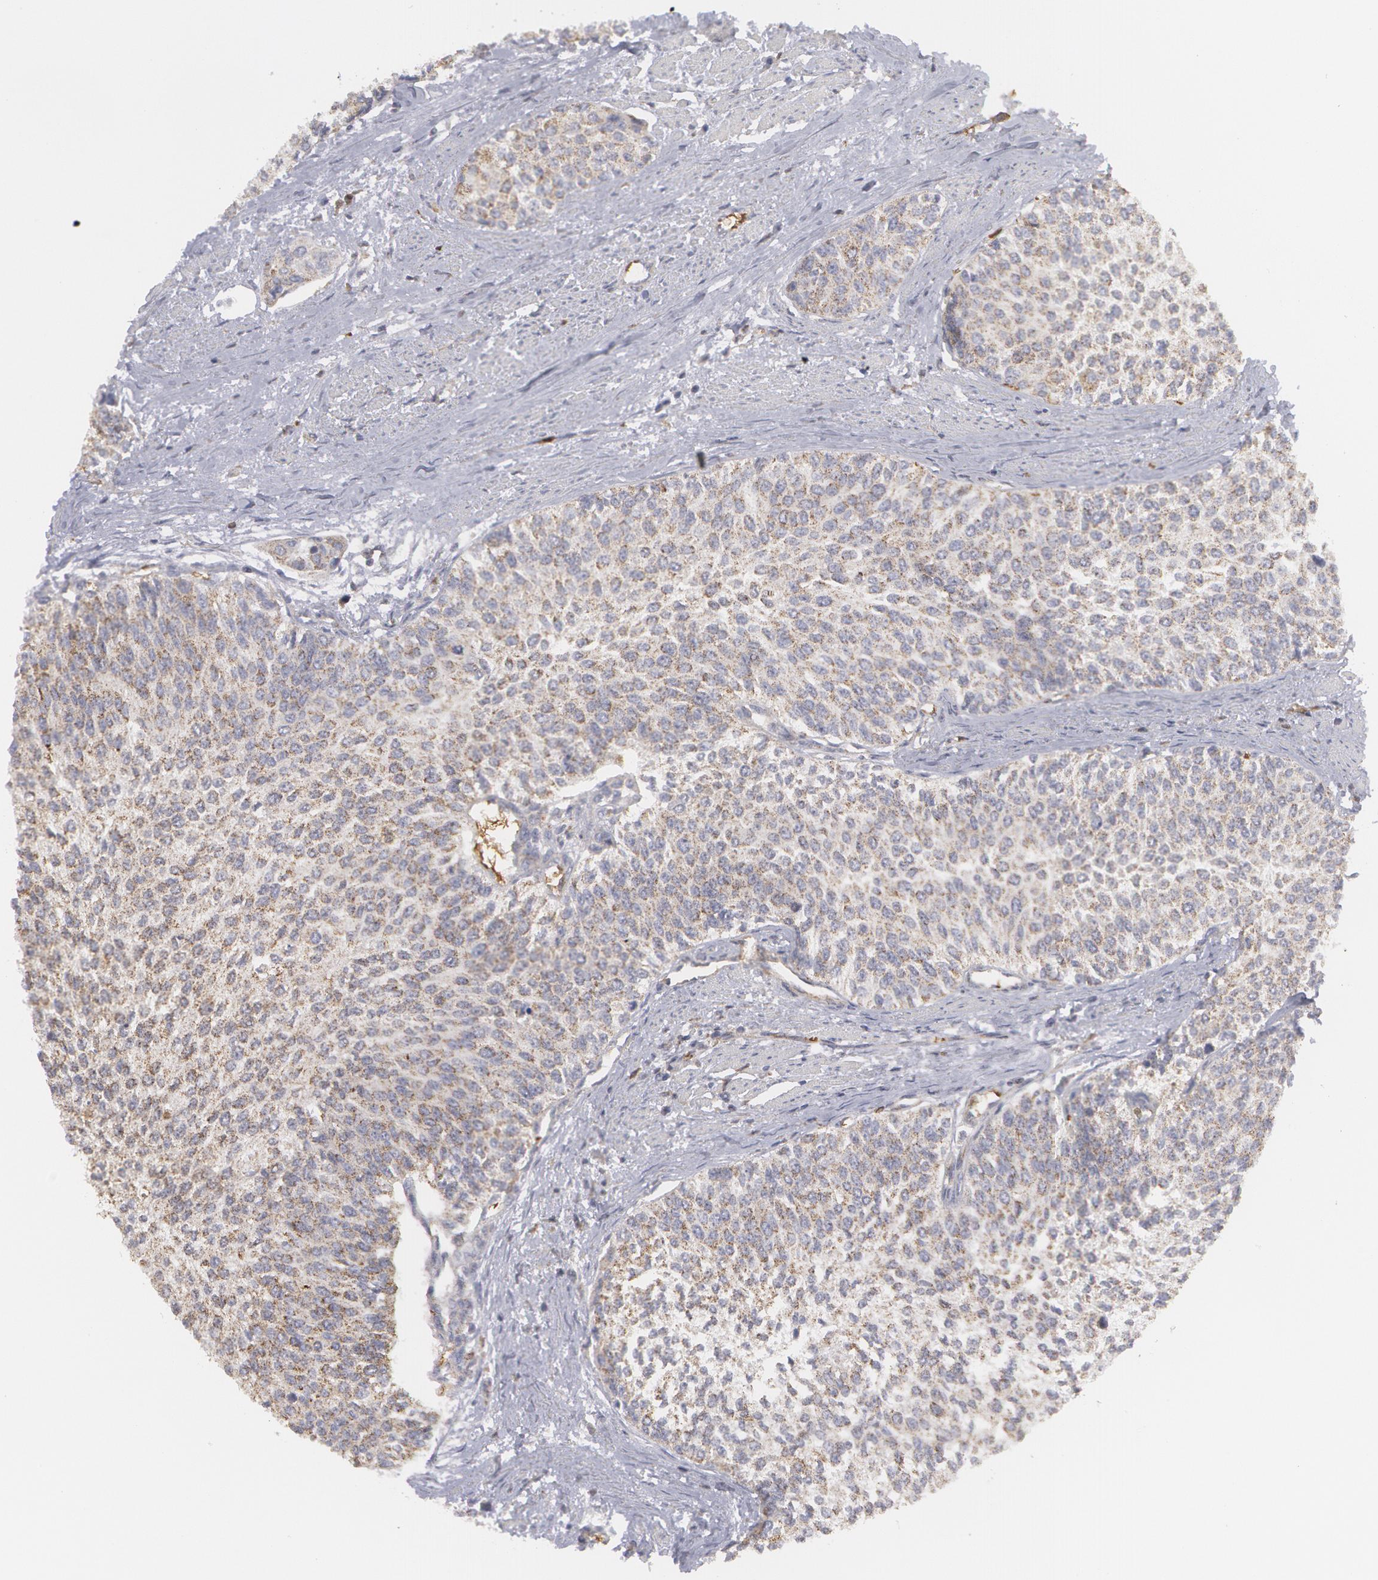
{"staining": {"intensity": "weak", "quantity": ">75%", "location": "cytoplasmic/membranous"}, "tissue": "urothelial cancer", "cell_type": "Tumor cells", "image_type": "cancer", "snomed": [{"axis": "morphology", "description": "Urothelial carcinoma, Low grade"}, {"axis": "topography", "description": "Urinary bladder"}], "caption": "Immunohistochemistry (IHC) (DAB (3,3'-diaminobenzidine)) staining of human urothelial cancer reveals weak cytoplasmic/membranous protein expression in approximately >75% of tumor cells. The protein of interest is stained brown, and the nuclei are stained in blue (DAB (3,3'-diaminobenzidine) IHC with brightfield microscopy, high magnification).", "gene": "CAT", "patient": {"sex": "female", "age": 73}}